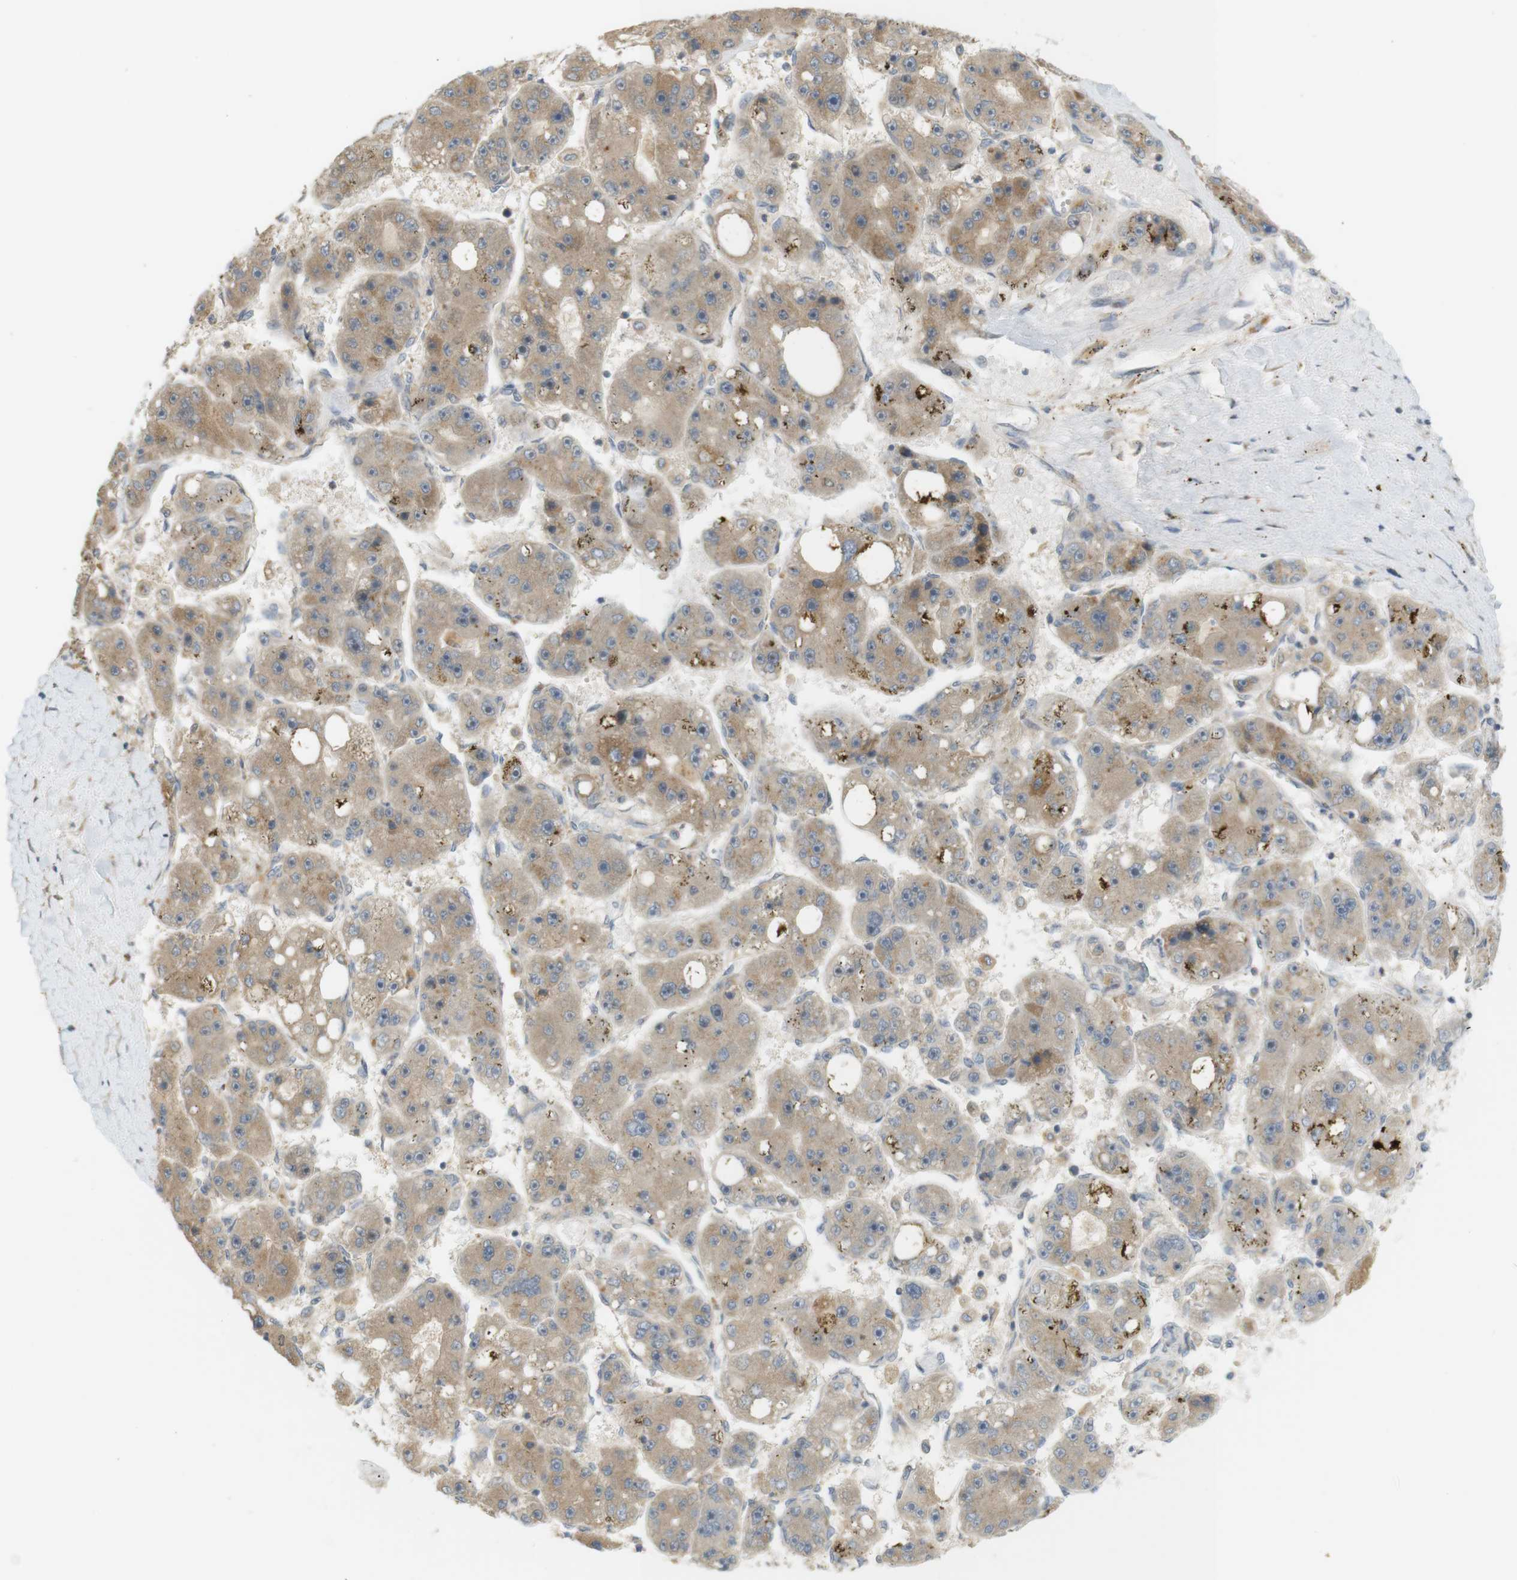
{"staining": {"intensity": "moderate", "quantity": ">75%", "location": "cytoplasmic/membranous"}, "tissue": "liver cancer", "cell_type": "Tumor cells", "image_type": "cancer", "snomed": [{"axis": "morphology", "description": "Carcinoma, Hepatocellular, NOS"}, {"axis": "topography", "description": "Liver"}], "caption": "Protein positivity by immunohistochemistry exhibits moderate cytoplasmic/membranous staining in approximately >75% of tumor cells in liver hepatocellular carcinoma. Nuclei are stained in blue.", "gene": "CLRN3", "patient": {"sex": "female", "age": 61}}